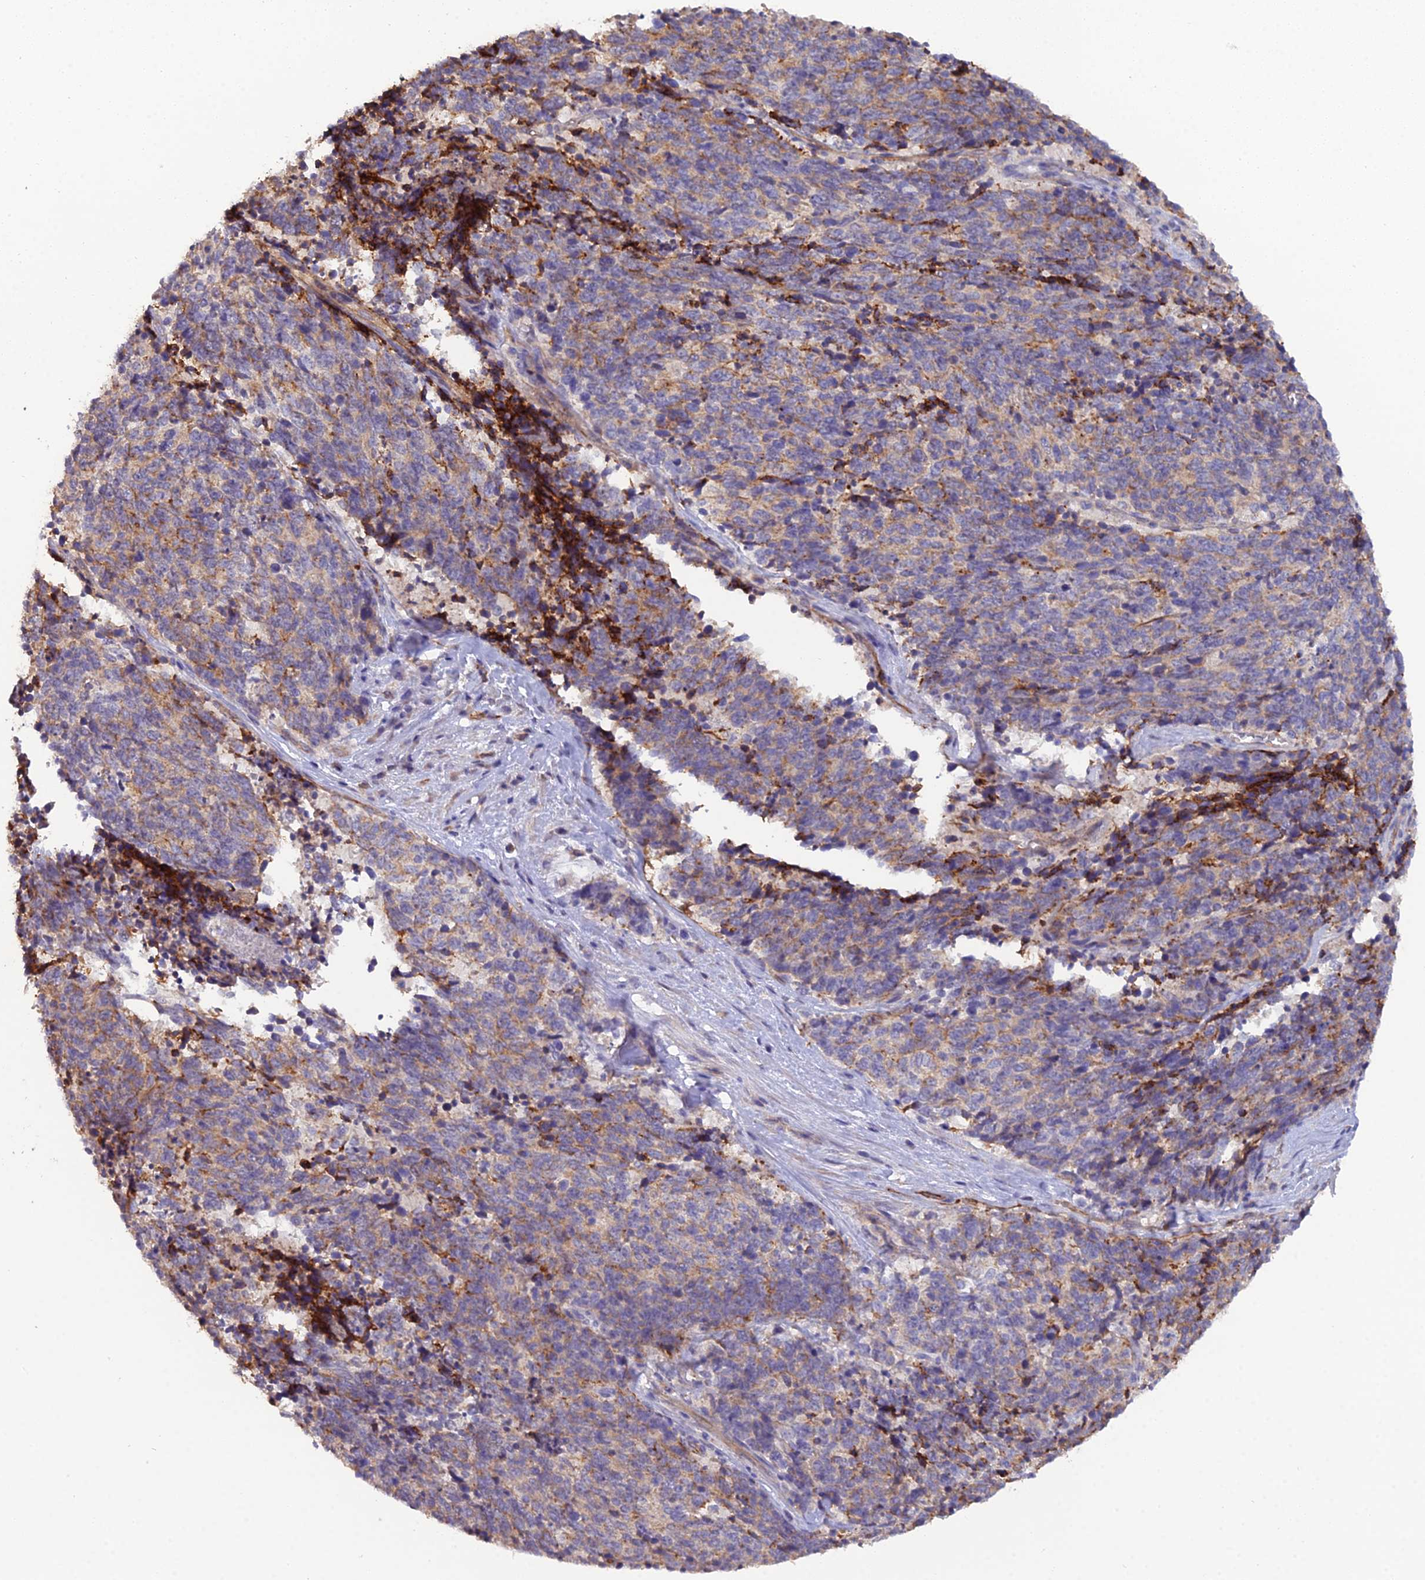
{"staining": {"intensity": "weak", "quantity": "25%-75%", "location": "cytoplasmic/membranous"}, "tissue": "cervical cancer", "cell_type": "Tumor cells", "image_type": "cancer", "snomed": [{"axis": "morphology", "description": "Squamous cell carcinoma, NOS"}, {"axis": "topography", "description": "Cervix"}], "caption": "Cervical cancer stained with DAB (3,3'-diaminobenzidine) immunohistochemistry (IHC) displays low levels of weak cytoplasmic/membranous expression in approximately 25%-75% of tumor cells. The protein of interest is stained brown, and the nuclei are stained in blue (DAB (3,3'-diaminobenzidine) IHC with brightfield microscopy, high magnification).", "gene": "CFAP47", "patient": {"sex": "female", "age": 29}}